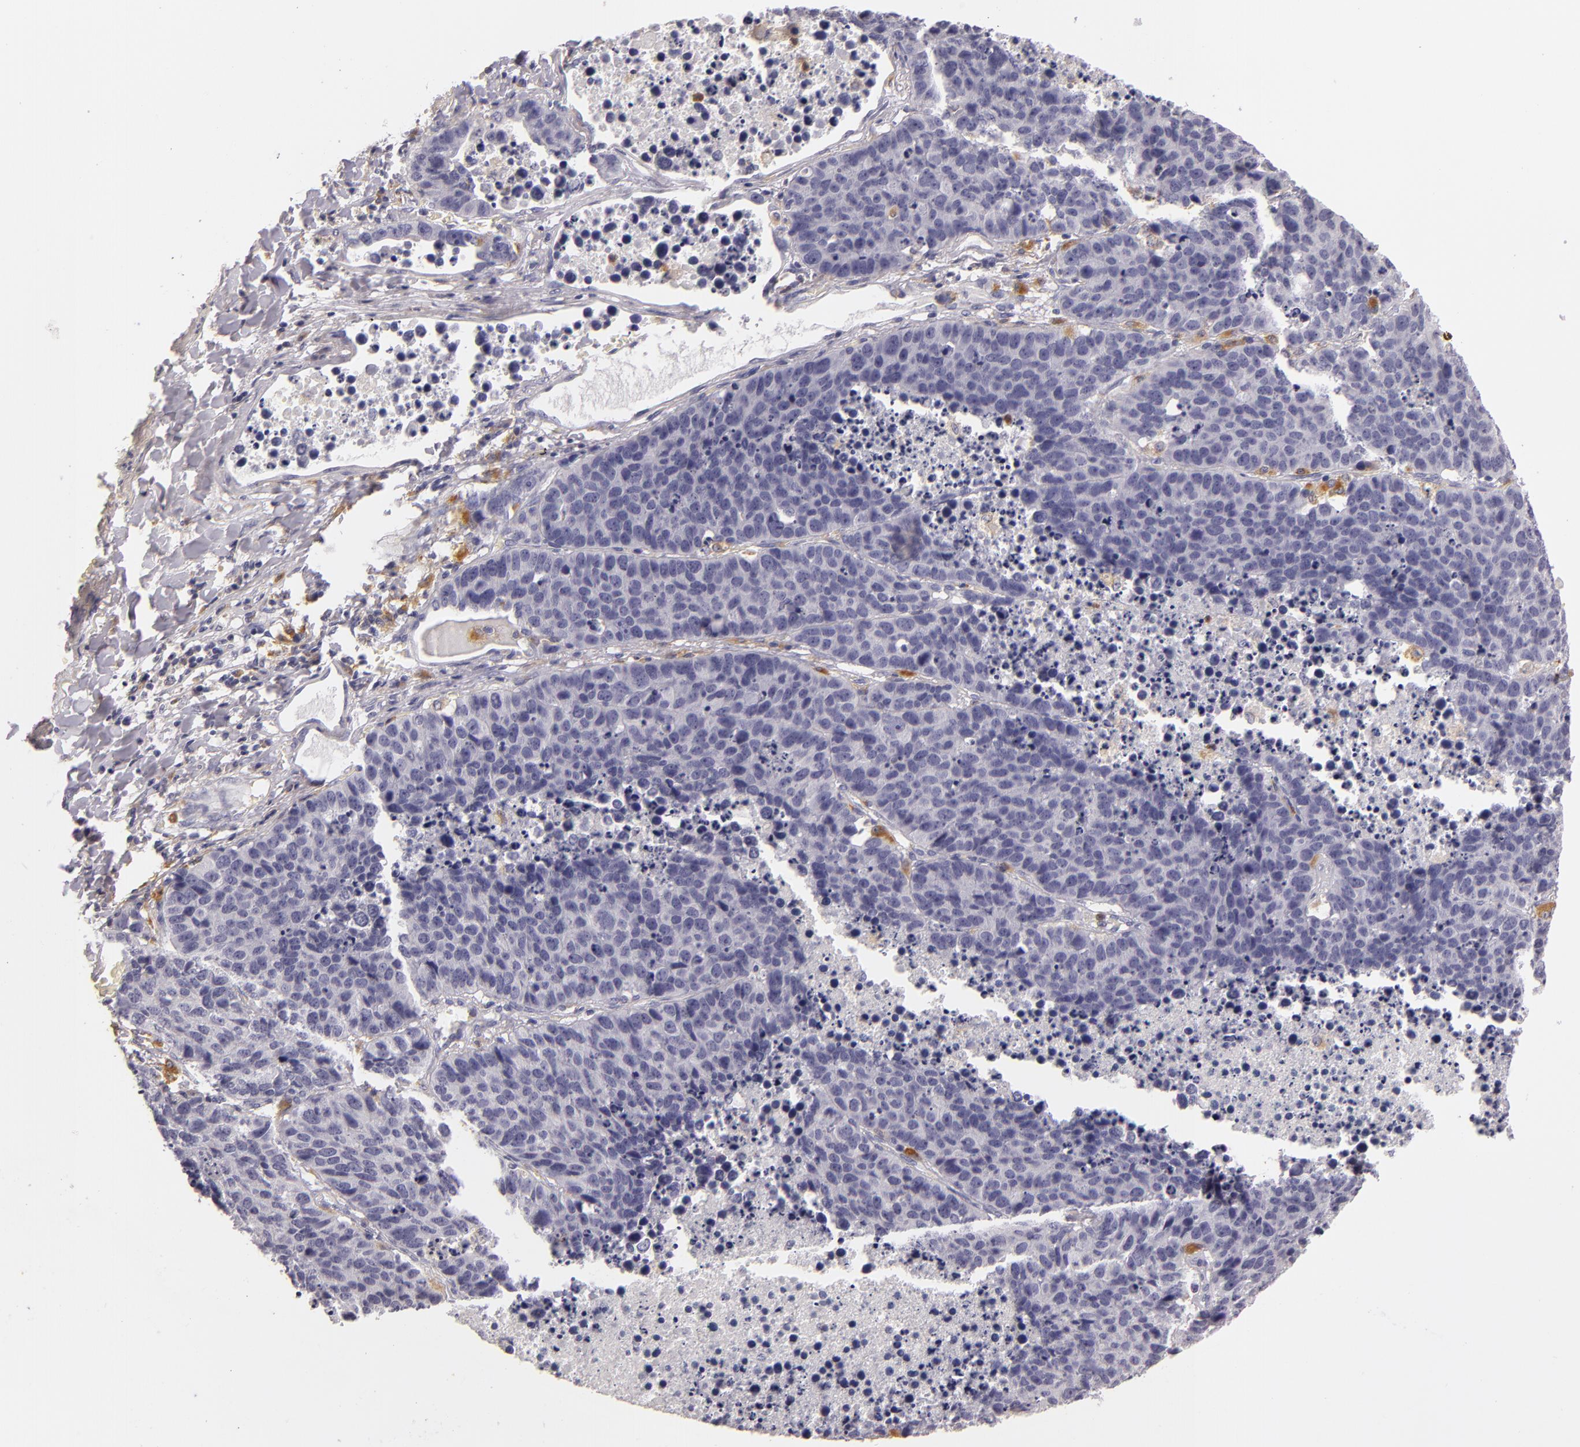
{"staining": {"intensity": "negative", "quantity": "none", "location": "none"}, "tissue": "lung cancer", "cell_type": "Tumor cells", "image_type": "cancer", "snomed": [{"axis": "morphology", "description": "Carcinoid, malignant, NOS"}, {"axis": "topography", "description": "Lung"}], "caption": "Immunohistochemical staining of lung cancer (malignant carcinoid) shows no significant expression in tumor cells.", "gene": "TLR8", "patient": {"sex": "male", "age": 60}}